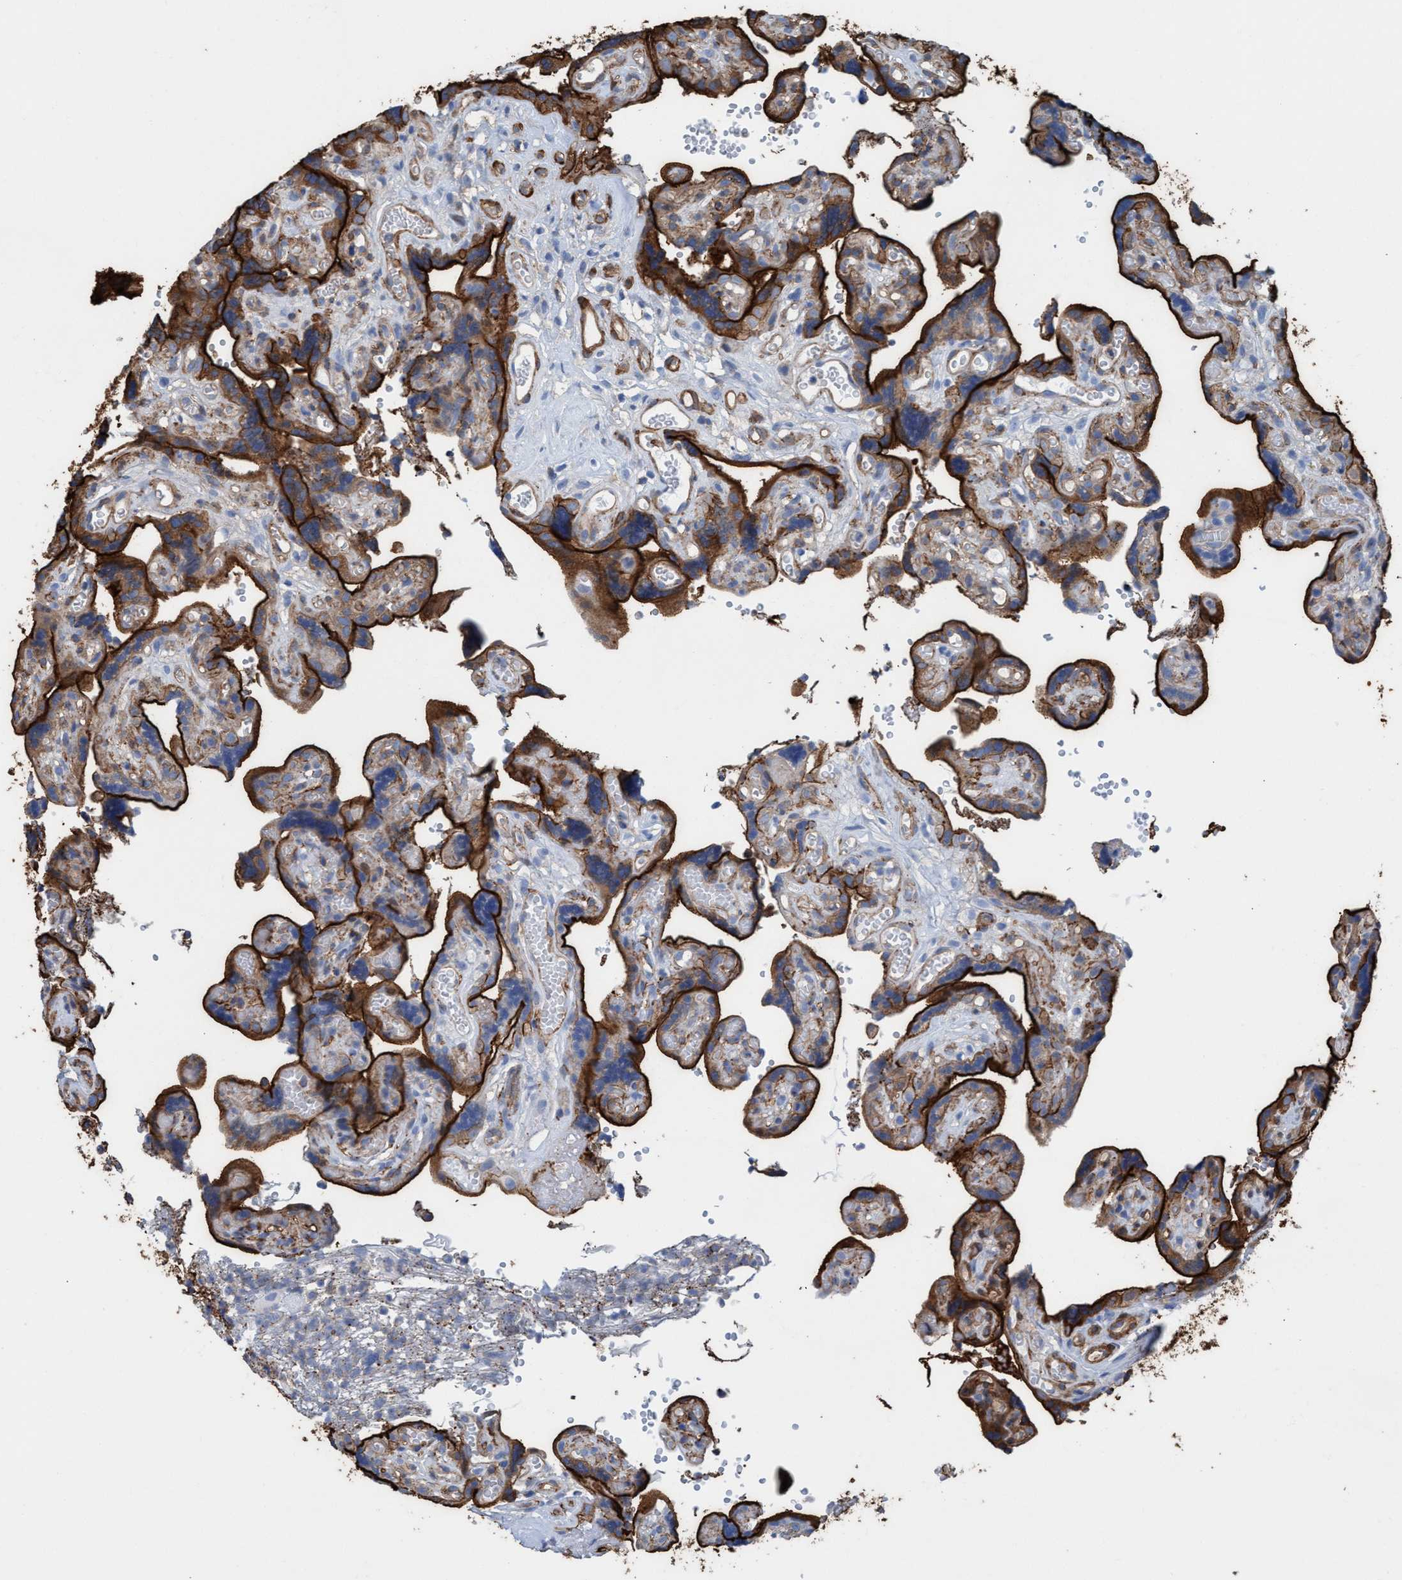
{"staining": {"intensity": "moderate", "quantity": ">75%", "location": "cytoplasmic/membranous"}, "tissue": "placenta", "cell_type": "Decidual cells", "image_type": "normal", "snomed": [{"axis": "morphology", "description": "Normal tissue, NOS"}, {"axis": "topography", "description": "Placenta"}], "caption": "DAB immunohistochemical staining of unremarkable human placenta displays moderate cytoplasmic/membranous protein staining in approximately >75% of decidual cells. The protein of interest is shown in brown color, while the nuclei are stained blue.", "gene": "EZR", "patient": {"sex": "female", "age": 30}}